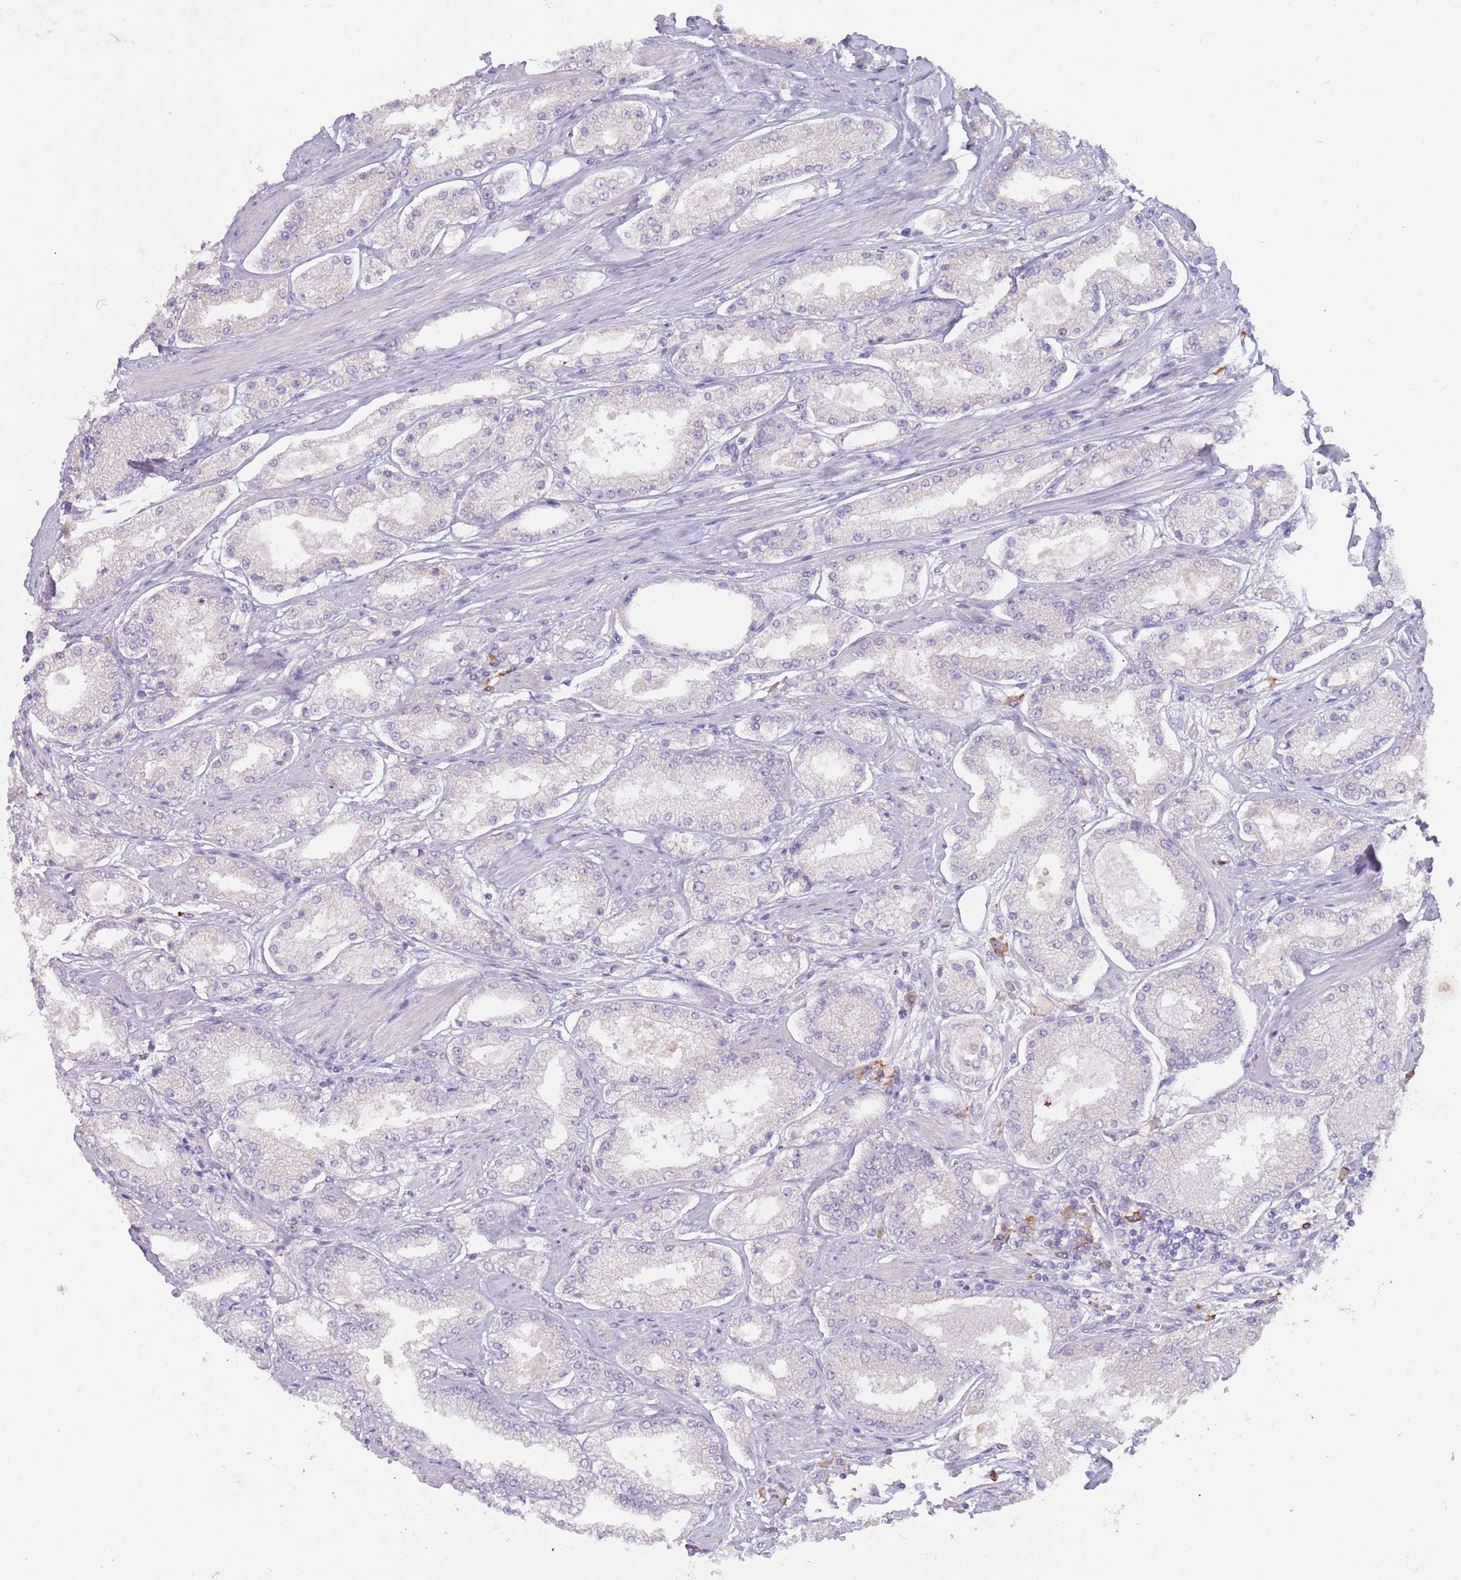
{"staining": {"intensity": "negative", "quantity": "none", "location": "none"}, "tissue": "prostate cancer", "cell_type": "Tumor cells", "image_type": "cancer", "snomed": [{"axis": "morphology", "description": "Adenocarcinoma, High grade"}, {"axis": "topography", "description": "Prostate"}], "caption": "This is an immunohistochemistry (IHC) photomicrograph of human prostate cancer. There is no positivity in tumor cells.", "gene": "CCDC149", "patient": {"sex": "male", "age": 69}}